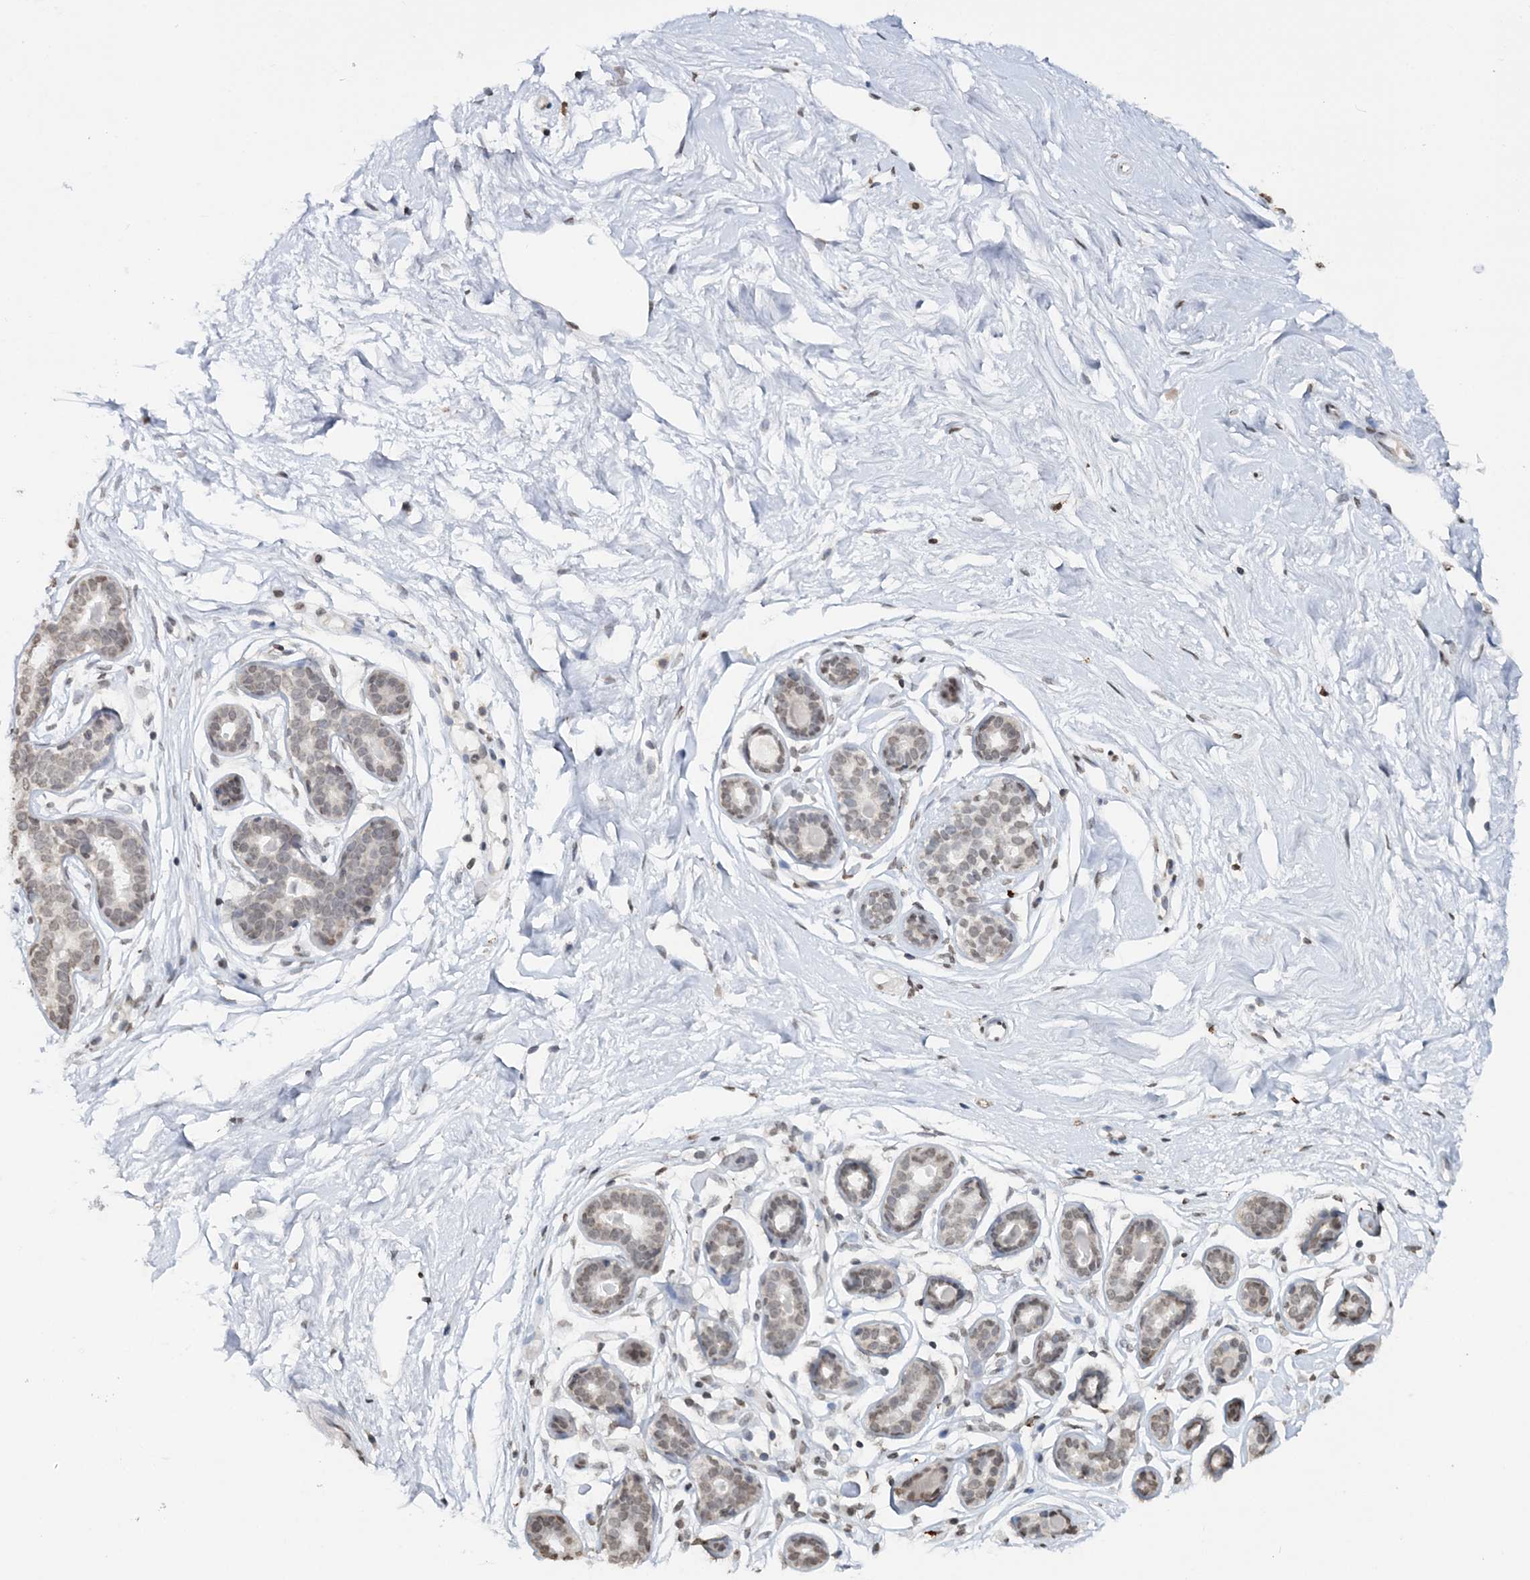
{"staining": {"intensity": "negative", "quantity": "none", "location": "none"}, "tissue": "breast", "cell_type": "Adipocytes", "image_type": "normal", "snomed": [{"axis": "morphology", "description": "Normal tissue, NOS"}, {"axis": "morphology", "description": "Adenoma, NOS"}, {"axis": "topography", "description": "Breast"}], "caption": "Breast stained for a protein using IHC reveals no staining adipocytes.", "gene": "SOWAHB", "patient": {"sex": "female", "age": 23}}